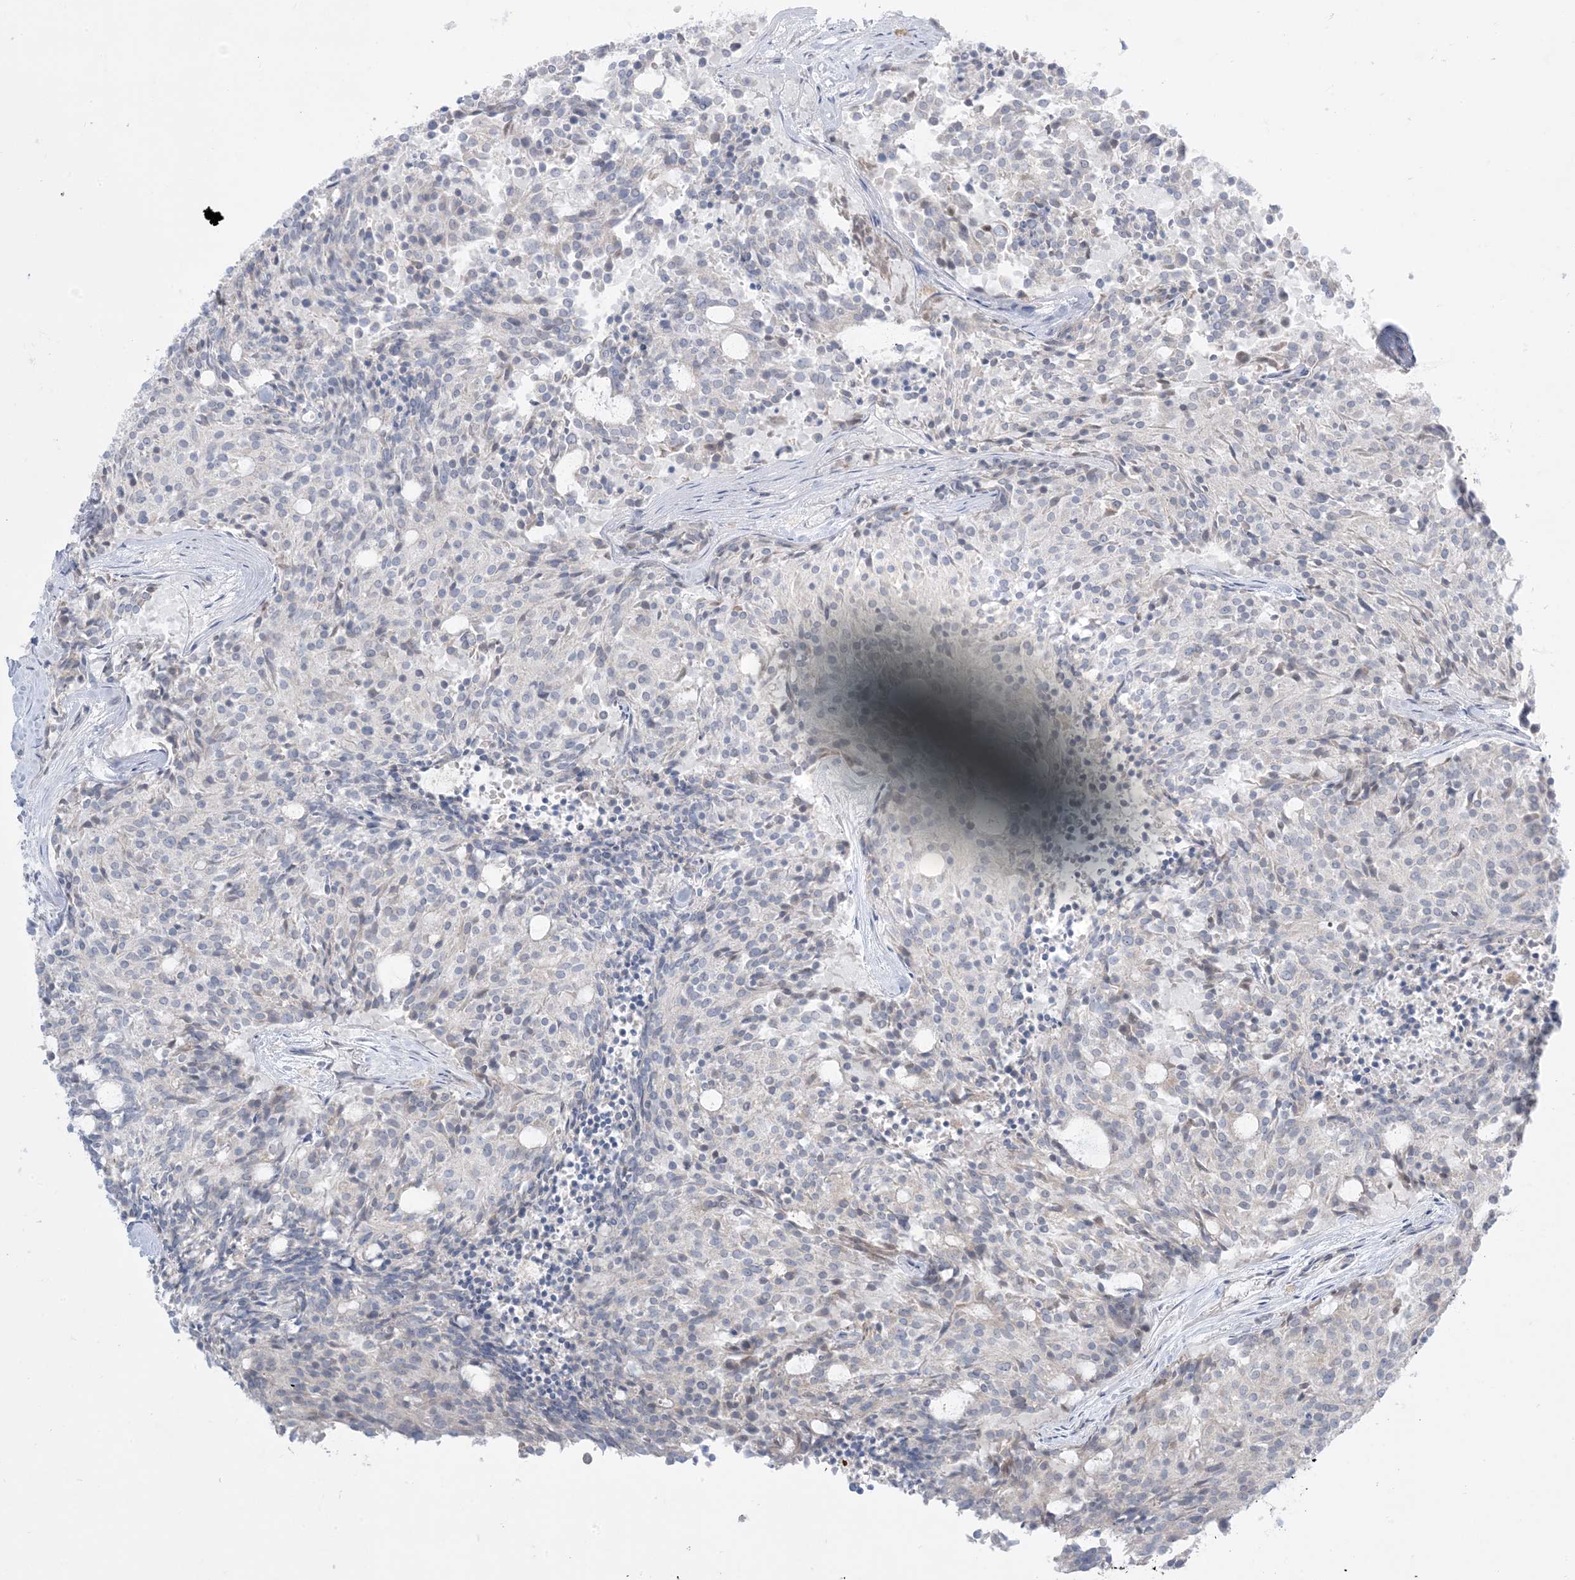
{"staining": {"intensity": "negative", "quantity": "none", "location": "none"}, "tissue": "carcinoid", "cell_type": "Tumor cells", "image_type": "cancer", "snomed": [{"axis": "morphology", "description": "Carcinoid, malignant, NOS"}, {"axis": "topography", "description": "Pancreas"}], "caption": "Carcinoid (malignant) stained for a protein using IHC exhibits no expression tumor cells.", "gene": "MMGT1", "patient": {"sex": "female", "age": 54}}